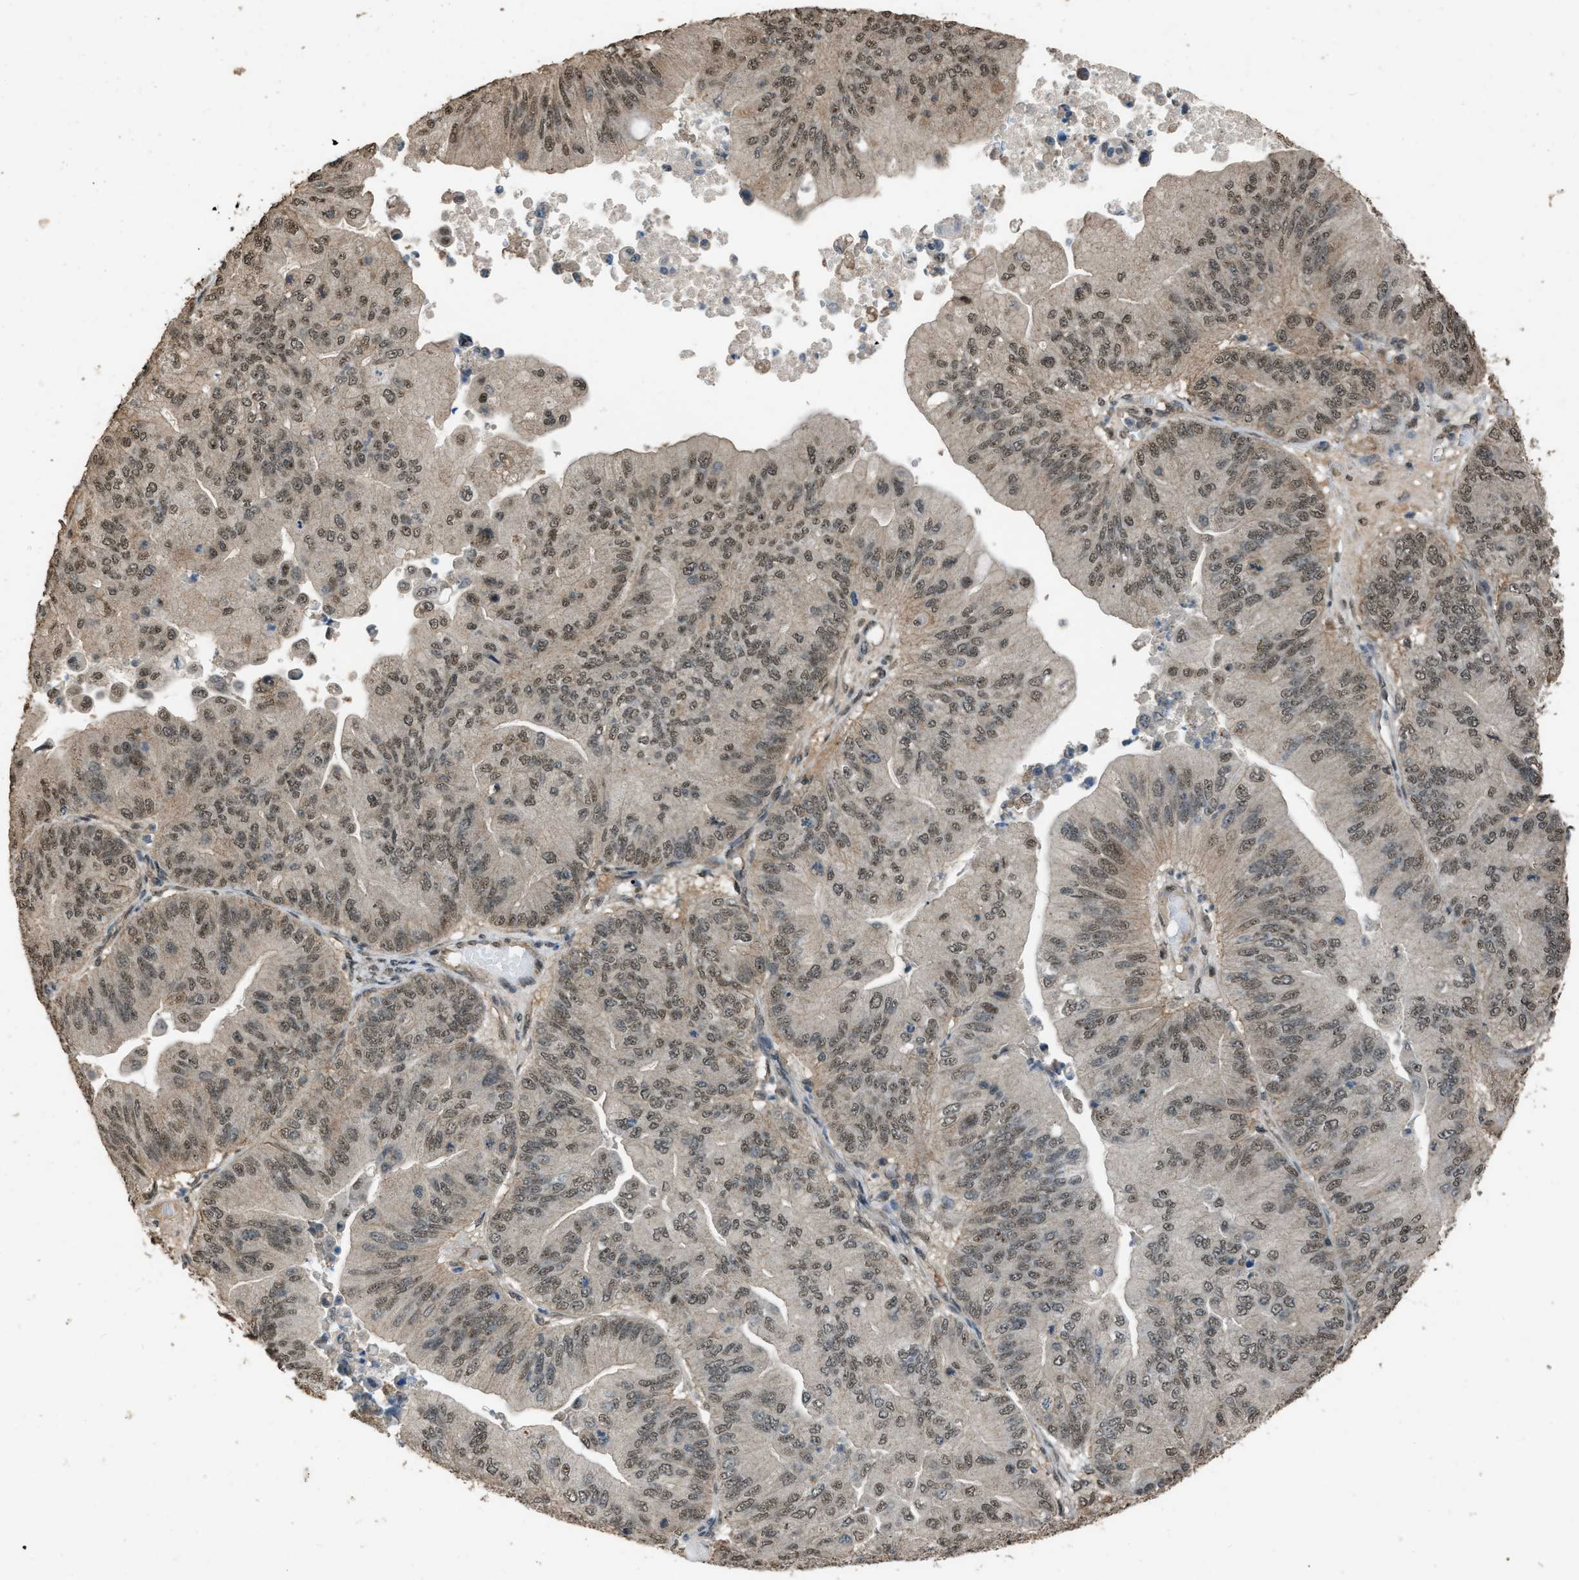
{"staining": {"intensity": "weak", "quantity": ">75%", "location": "nuclear"}, "tissue": "ovarian cancer", "cell_type": "Tumor cells", "image_type": "cancer", "snomed": [{"axis": "morphology", "description": "Cystadenocarcinoma, mucinous, NOS"}, {"axis": "topography", "description": "Ovary"}], "caption": "An image showing weak nuclear staining in about >75% of tumor cells in ovarian cancer (mucinous cystadenocarcinoma), as visualized by brown immunohistochemical staining.", "gene": "SERTAD2", "patient": {"sex": "female", "age": 61}}